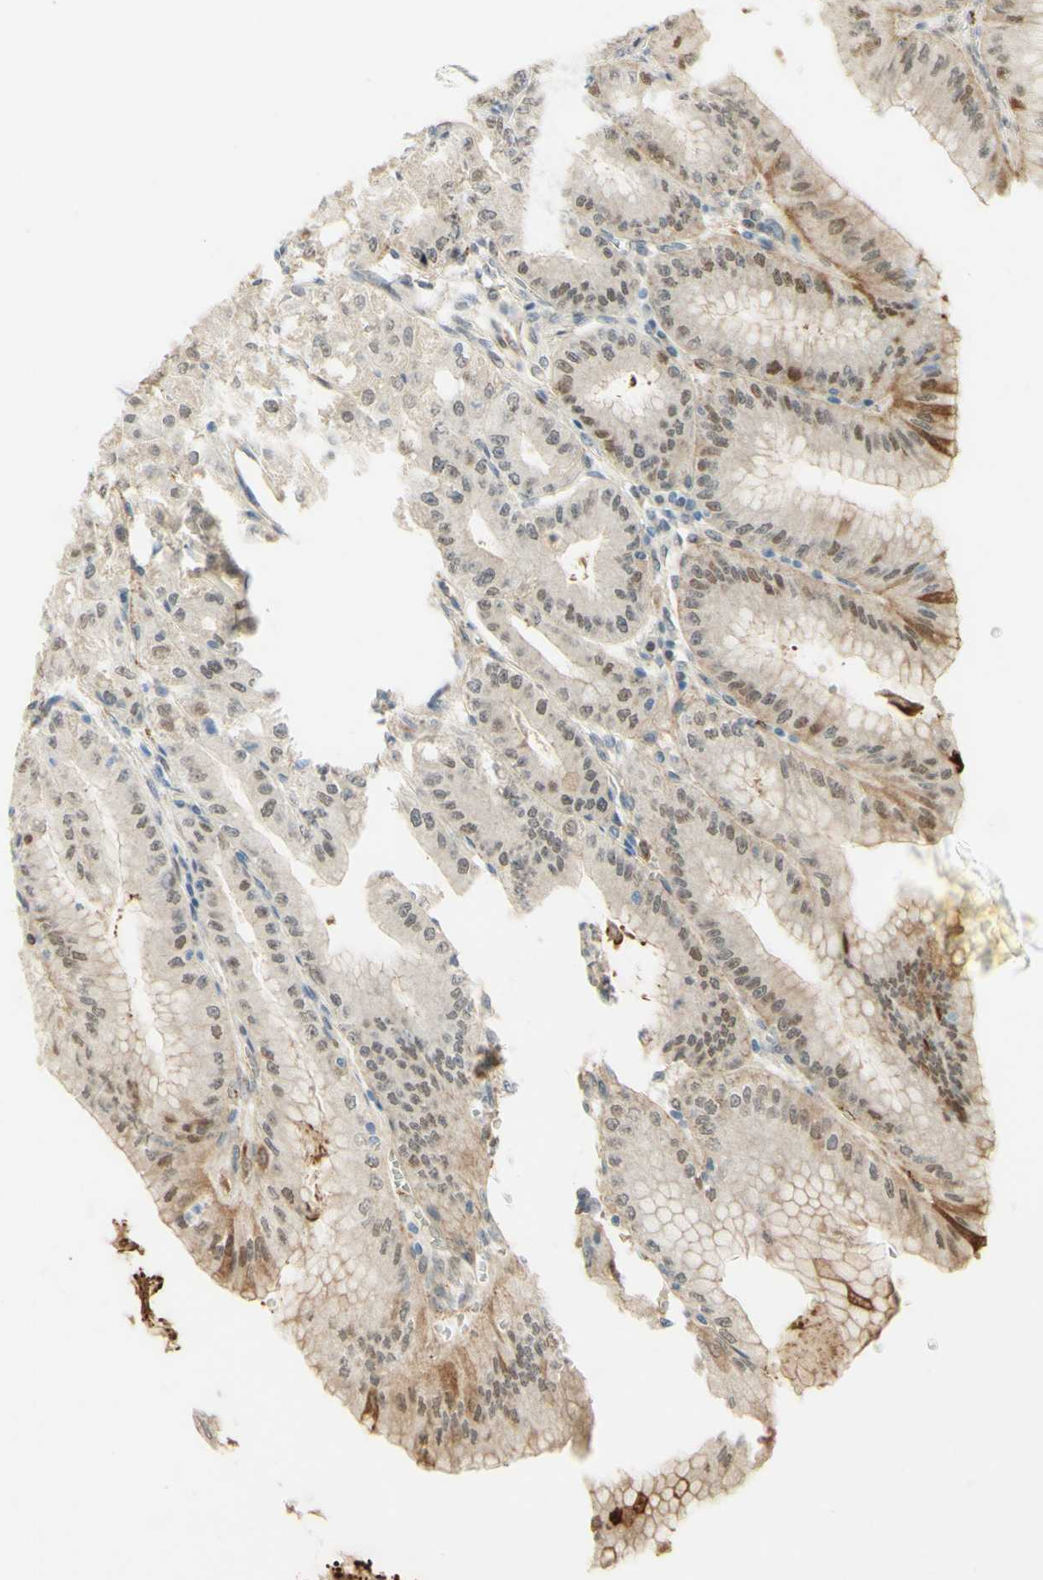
{"staining": {"intensity": "moderate", "quantity": "25%-75%", "location": "cytoplasmic/membranous,nuclear"}, "tissue": "stomach", "cell_type": "Glandular cells", "image_type": "normal", "snomed": [{"axis": "morphology", "description": "Normal tissue, NOS"}, {"axis": "topography", "description": "Stomach, lower"}], "caption": "Immunohistochemistry image of unremarkable stomach: human stomach stained using IHC exhibits medium levels of moderate protein expression localized specifically in the cytoplasmic/membranous,nuclear of glandular cells, appearing as a cytoplasmic/membranous,nuclear brown color.", "gene": "ANGPT2", "patient": {"sex": "male", "age": 71}}